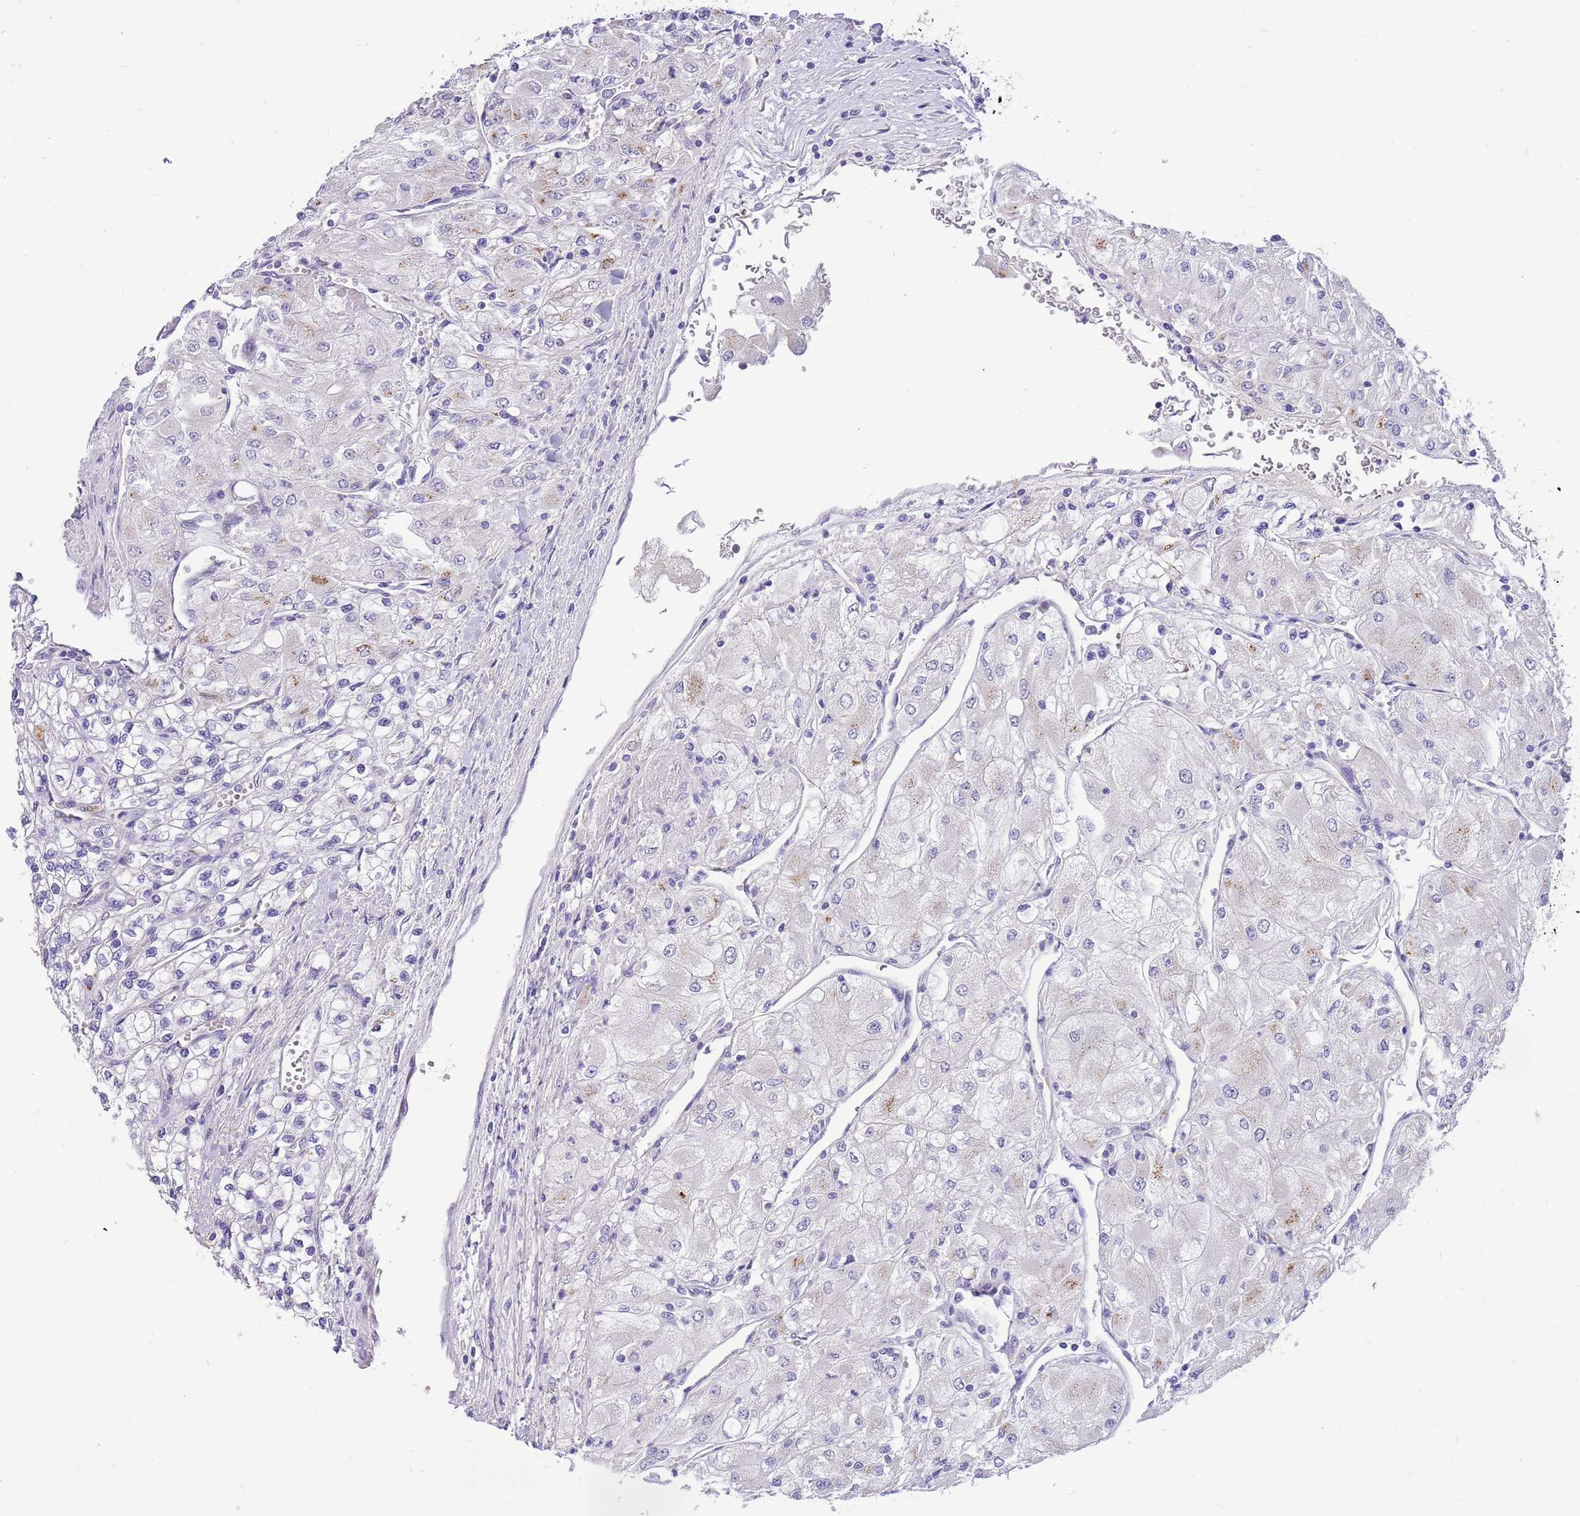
{"staining": {"intensity": "weak", "quantity": "<25%", "location": "cytoplasmic/membranous"}, "tissue": "renal cancer", "cell_type": "Tumor cells", "image_type": "cancer", "snomed": [{"axis": "morphology", "description": "Adenocarcinoma, NOS"}, {"axis": "topography", "description": "Kidney"}], "caption": "Tumor cells show no significant positivity in adenocarcinoma (renal).", "gene": "COX17", "patient": {"sex": "male", "age": 80}}